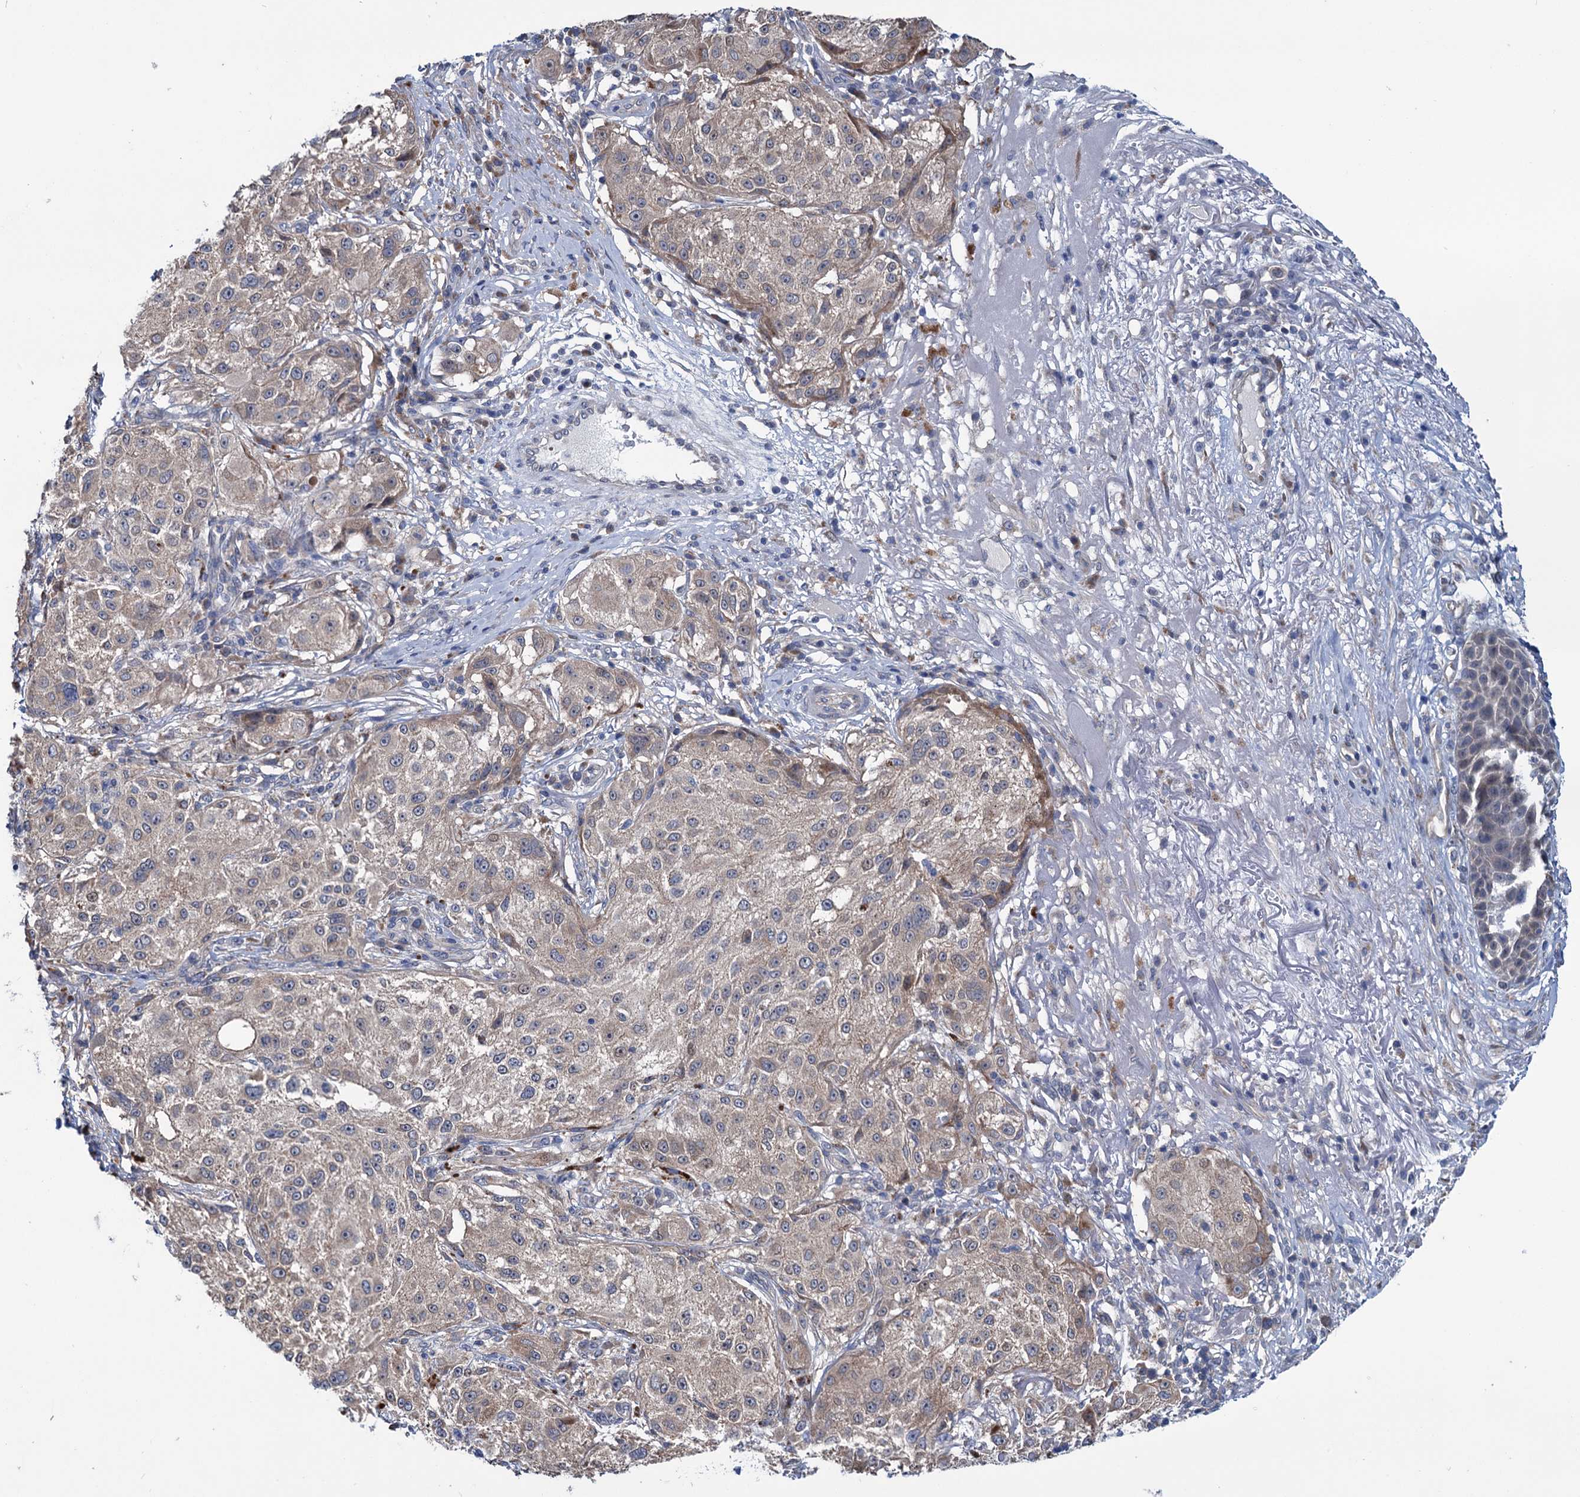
{"staining": {"intensity": "weak", "quantity": "<25%", "location": "cytoplasmic/membranous"}, "tissue": "melanoma", "cell_type": "Tumor cells", "image_type": "cancer", "snomed": [{"axis": "morphology", "description": "Necrosis, NOS"}, {"axis": "morphology", "description": "Malignant melanoma, NOS"}, {"axis": "topography", "description": "Skin"}], "caption": "Immunohistochemistry photomicrograph of neoplastic tissue: melanoma stained with DAB (3,3'-diaminobenzidine) shows no significant protein positivity in tumor cells.", "gene": "EYA4", "patient": {"sex": "female", "age": 87}}